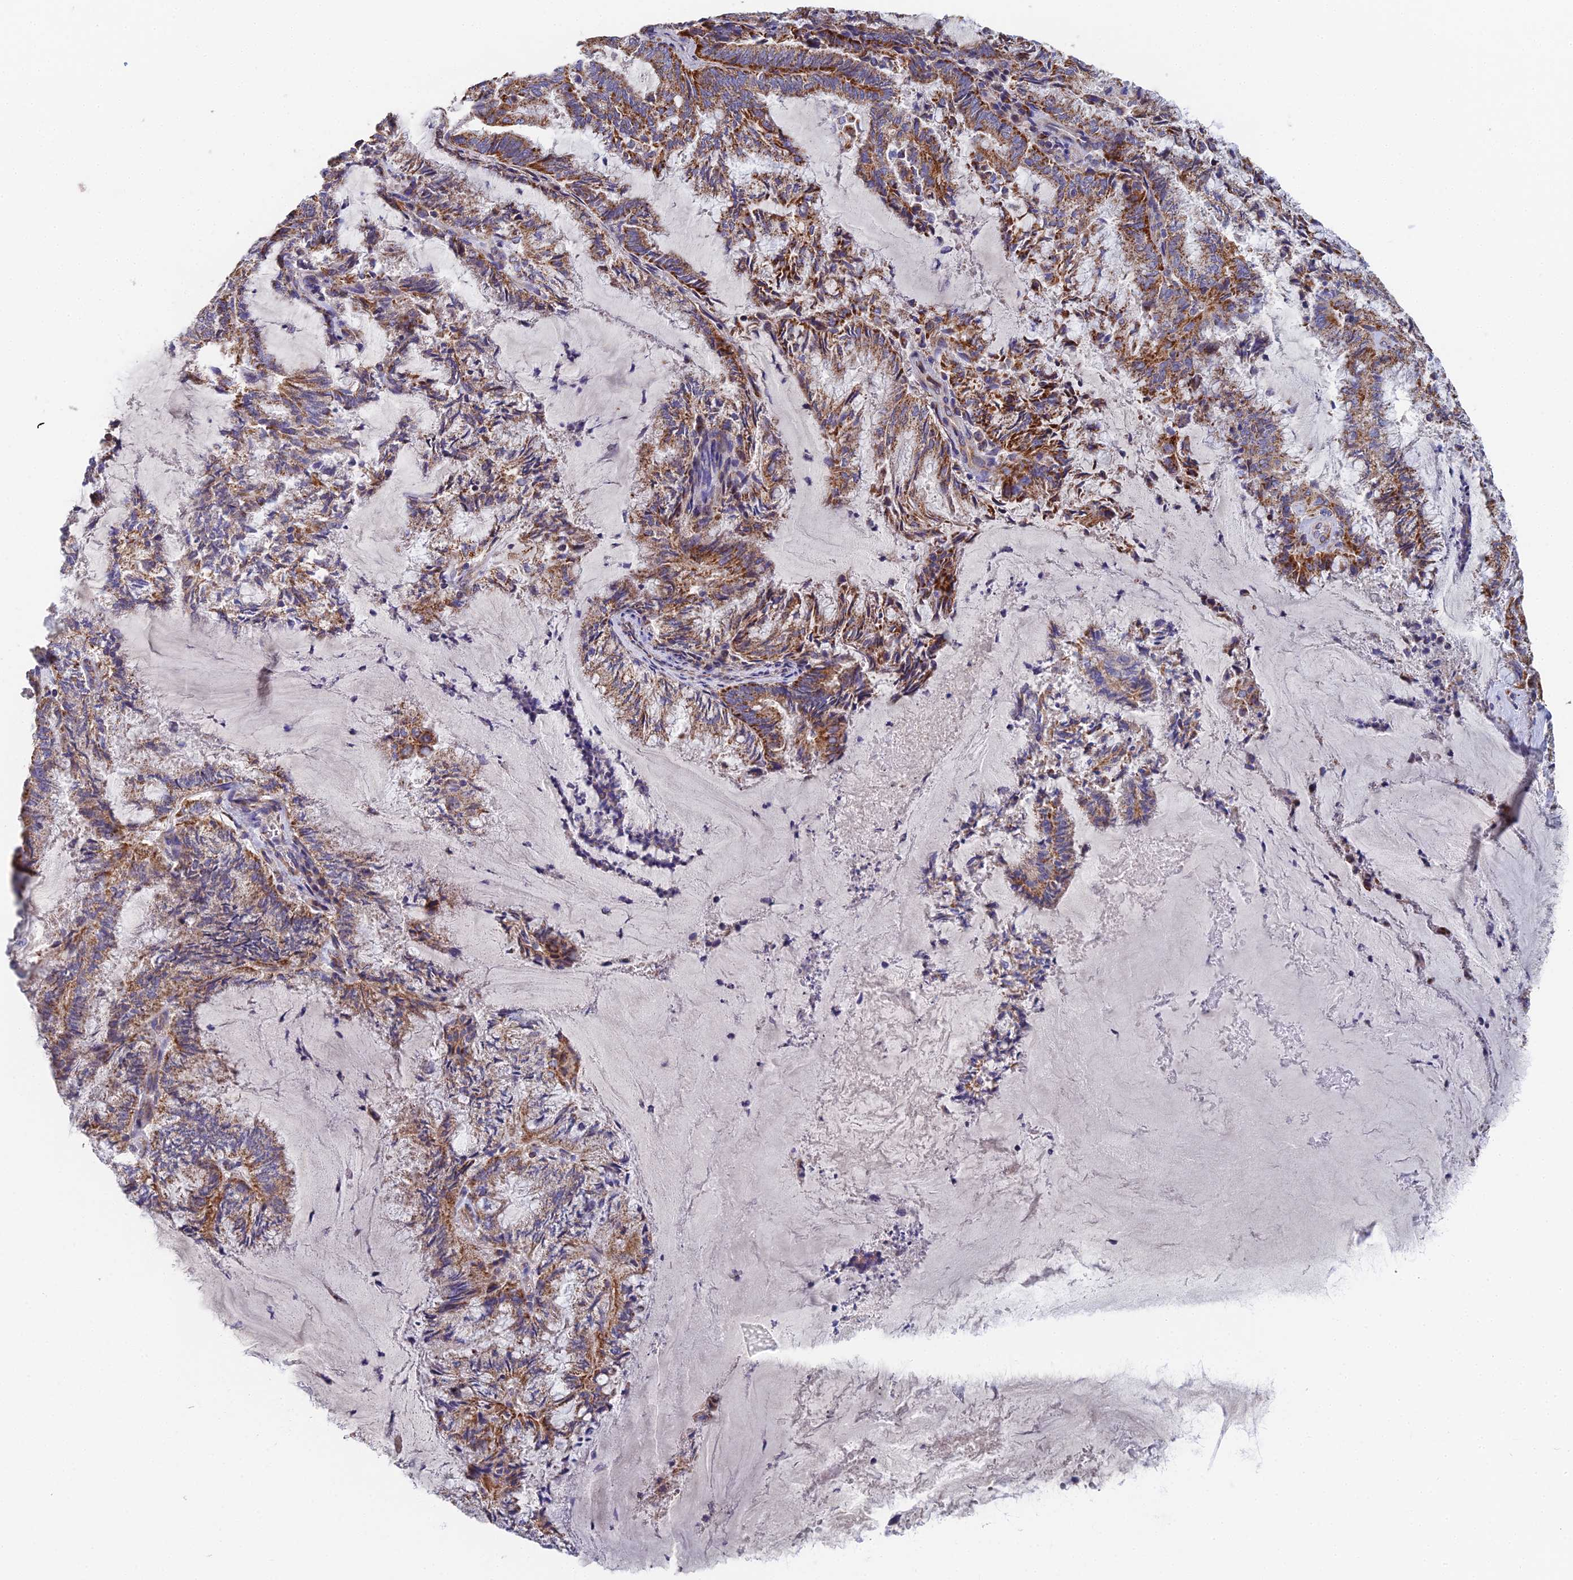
{"staining": {"intensity": "strong", "quantity": ">75%", "location": "cytoplasmic/membranous"}, "tissue": "endometrial cancer", "cell_type": "Tumor cells", "image_type": "cancer", "snomed": [{"axis": "morphology", "description": "Adenocarcinoma, NOS"}, {"axis": "topography", "description": "Endometrium"}], "caption": "Immunohistochemical staining of adenocarcinoma (endometrial) exhibits high levels of strong cytoplasmic/membranous protein positivity in approximately >75% of tumor cells.", "gene": "ECSIT", "patient": {"sex": "female", "age": 80}}